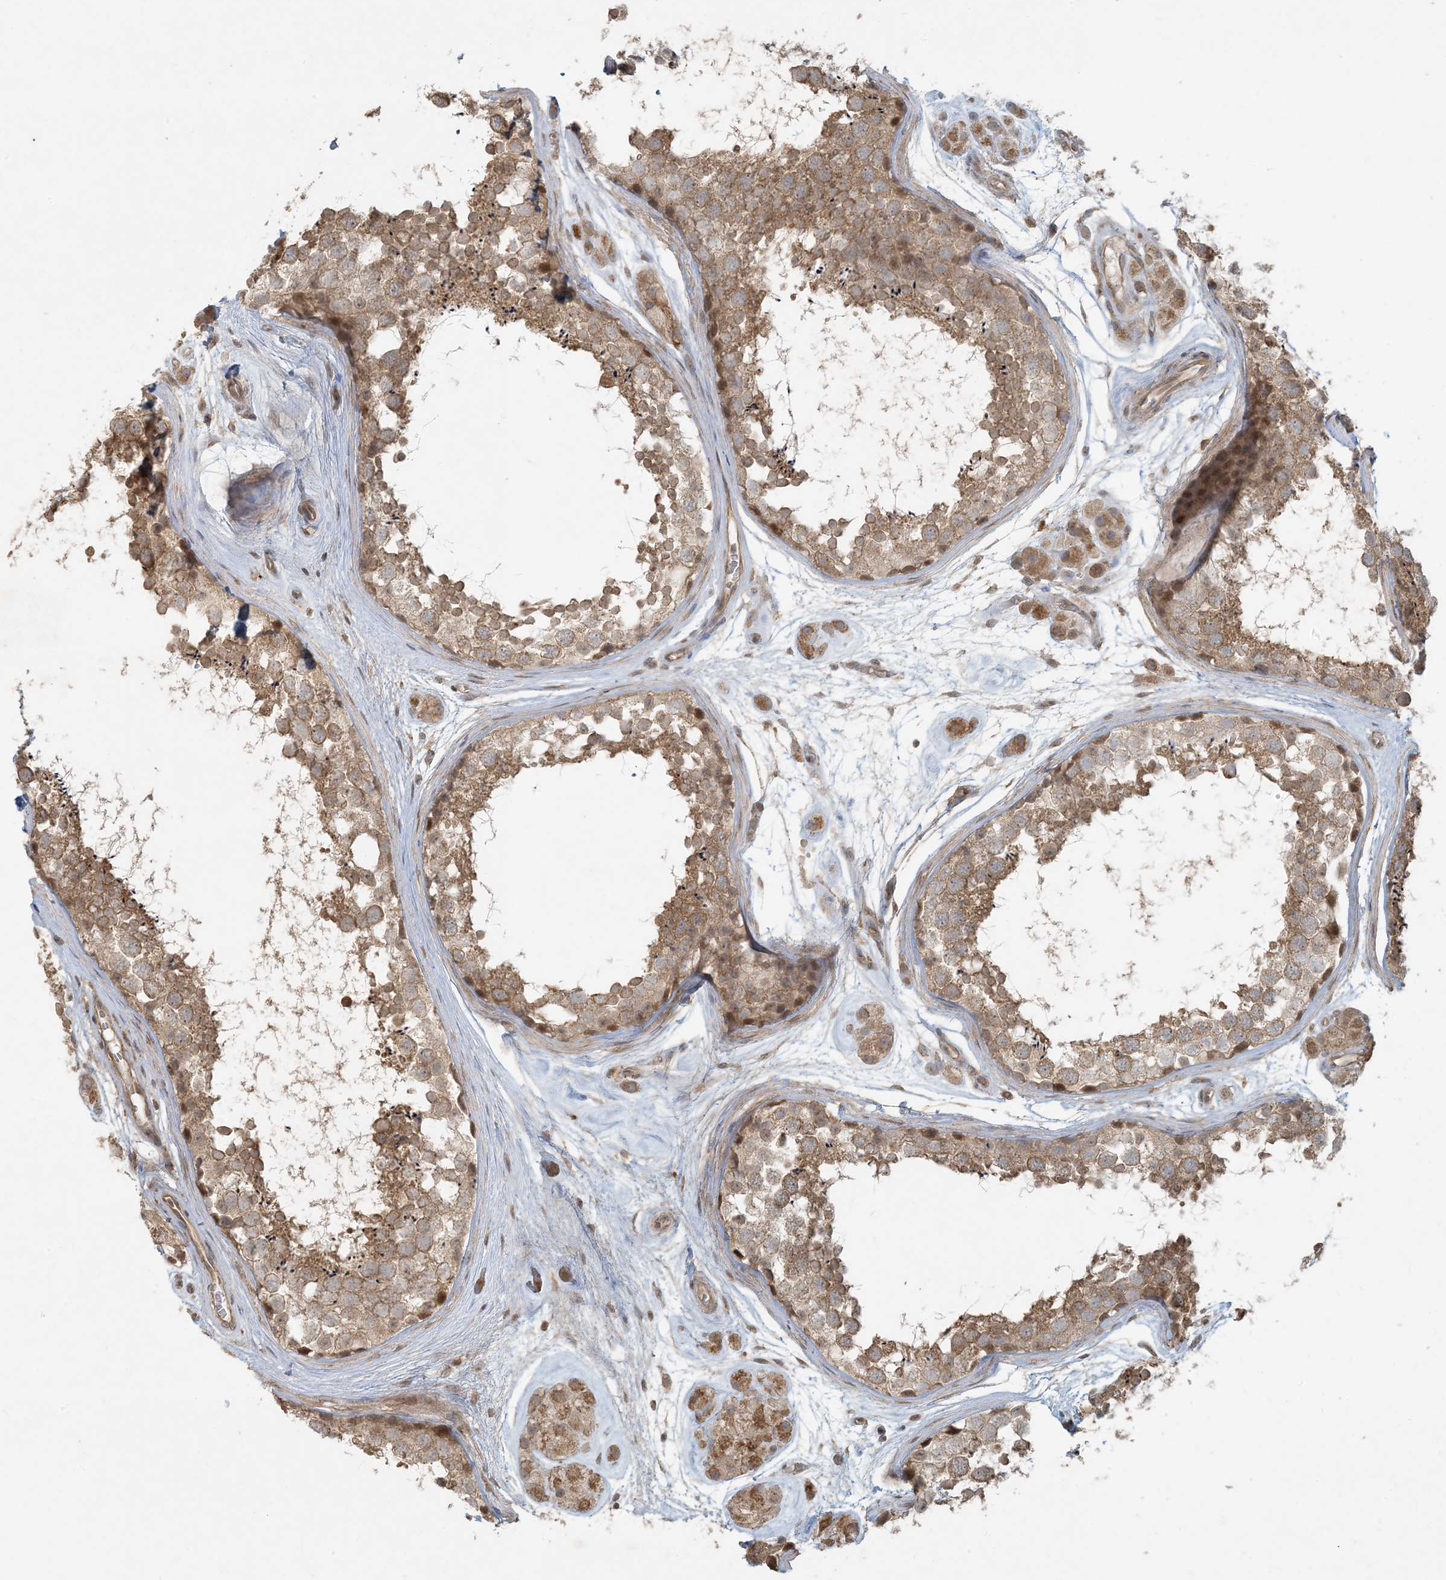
{"staining": {"intensity": "moderate", "quantity": "25%-75%", "location": "cytoplasmic/membranous,nuclear"}, "tissue": "testis", "cell_type": "Cells in seminiferous ducts", "image_type": "normal", "snomed": [{"axis": "morphology", "description": "Normal tissue, NOS"}, {"axis": "topography", "description": "Testis"}], "caption": "Normal testis displays moderate cytoplasmic/membranous,nuclear expression in approximately 25%-75% of cells in seminiferous ducts, visualized by immunohistochemistry.", "gene": "BCORL1", "patient": {"sex": "male", "age": 56}}